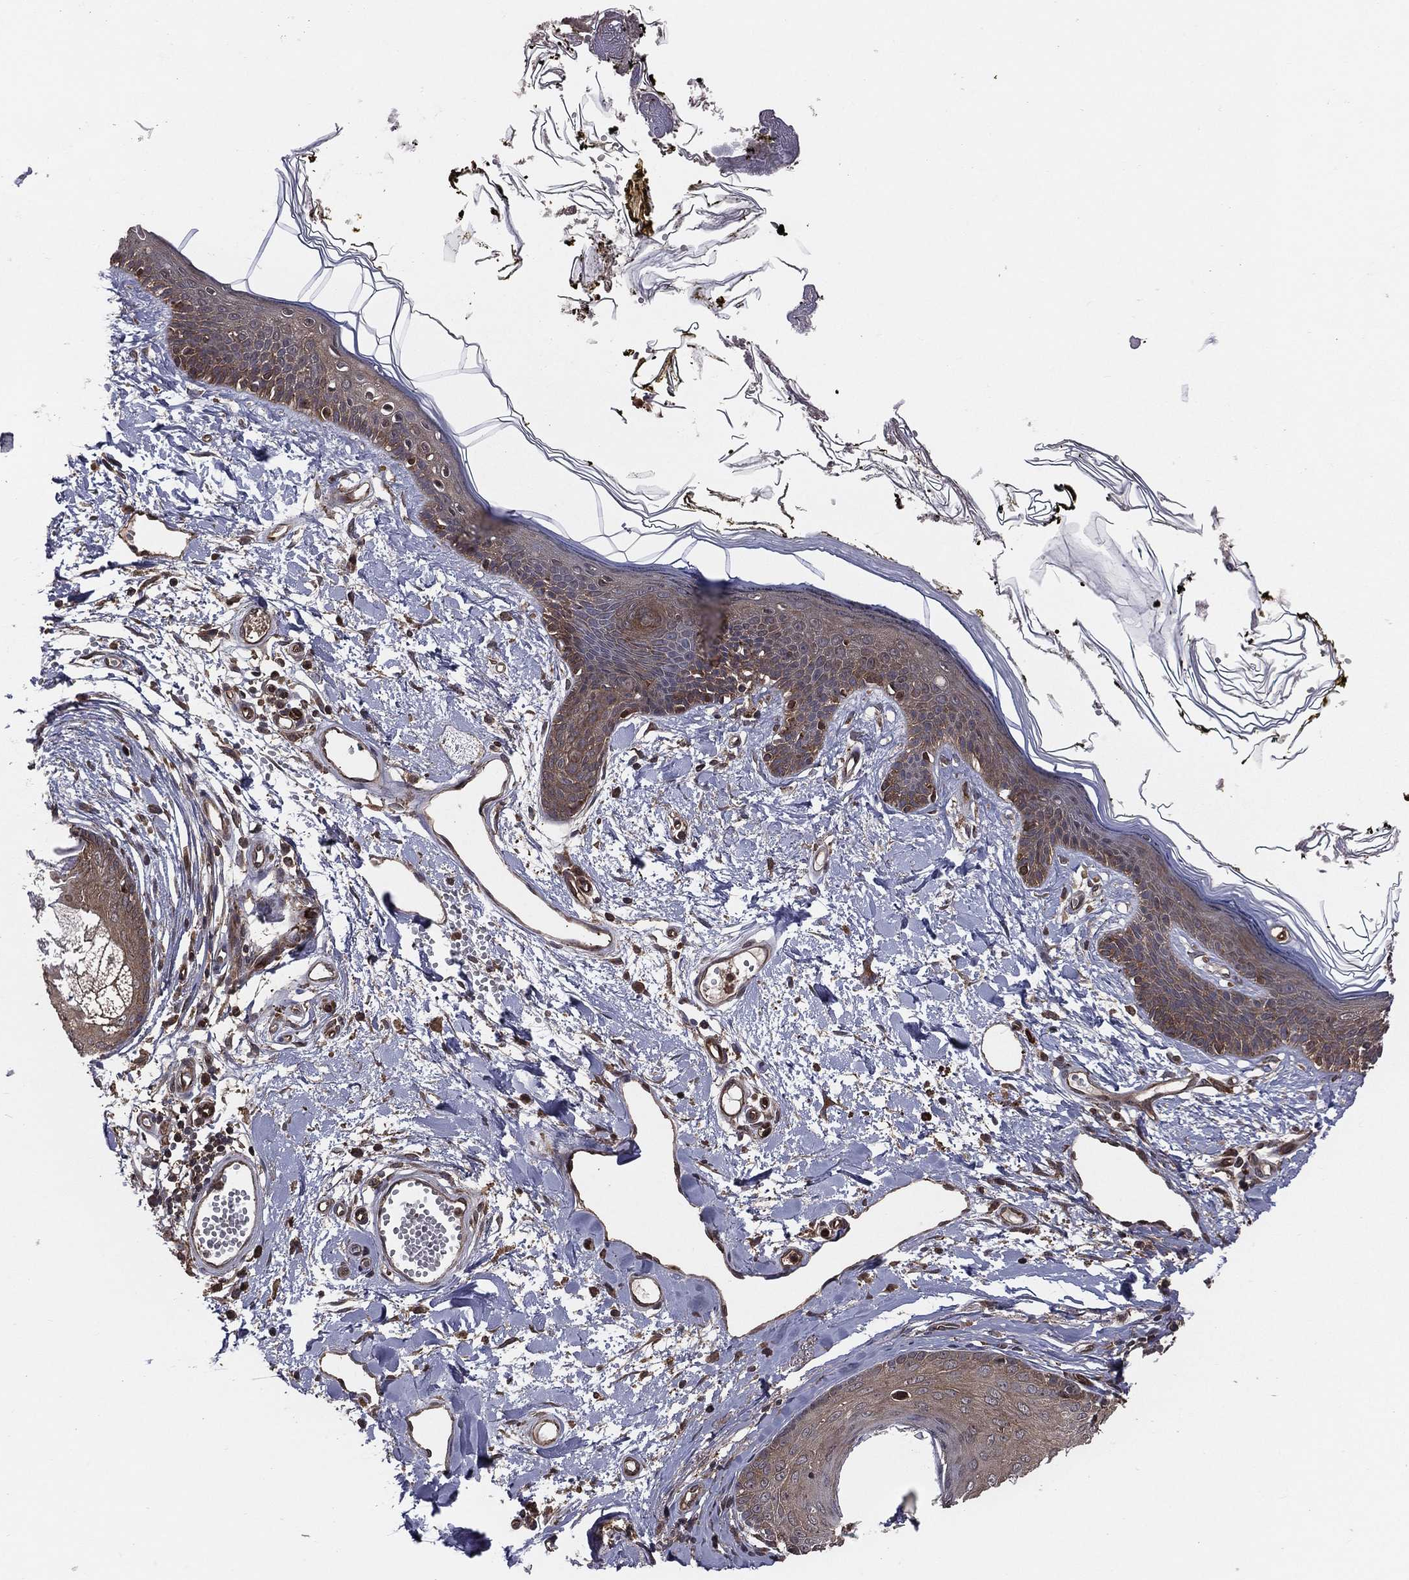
{"staining": {"intensity": "negative", "quantity": "none", "location": "none"}, "tissue": "skin", "cell_type": "Fibroblasts", "image_type": "normal", "snomed": [{"axis": "morphology", "description": "Normal tissue, NOS"}, {"axis": "topography", "description": "Skin"}], "caption": "Immunohistochemical staining of normal human skin reveals no significant staining in fibroblasts. The staining was performed using DAB (3,3'-diaminobenzidine) to visualize the protein expression in brown, while the nuclei were stained in blue with hematoxylin (Magnification: 20x).", "gene": "CERT1", "patient": {"sex": "male", "age": 76}}